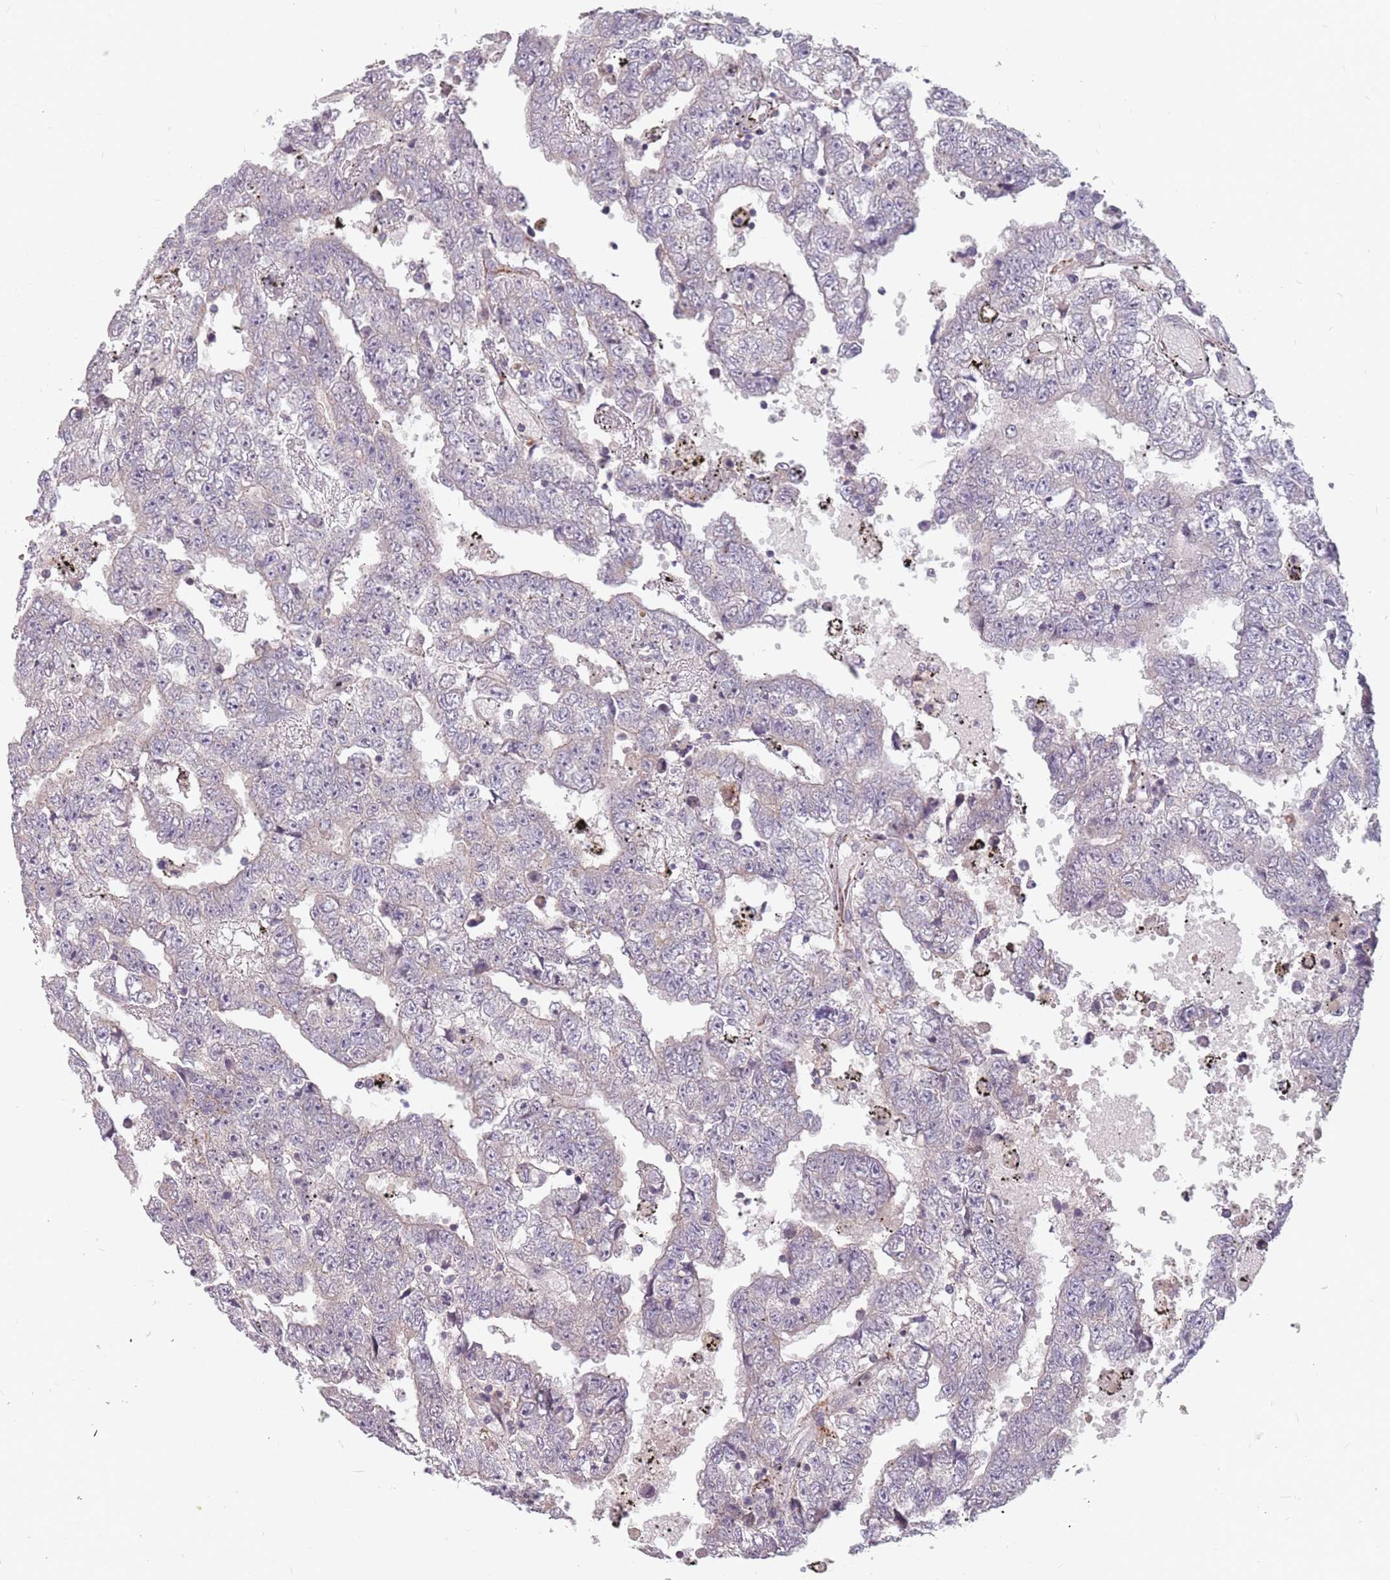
{"staining": {"intensity": "negative", "quantity": "none", "location": "none"}, "tissue": "testis cancer", "cell_type": "Tumor cells", "image_type": "cancer", "snomed": [{"axis": "morphology", "description": "Carcinoma, Embryonal, NOS"}, {"axis": "topography", "description": "Testis"}], "caption": "The micrograph demonstrates no staining of tumor cells in testis cancer (embryonal carcinoma). (Brightfield microscopy of DAB immunohistochemistry (IHC) at high magnification).", "gene": "ADAL", "patient": {"sex": "male", "age": 25}}